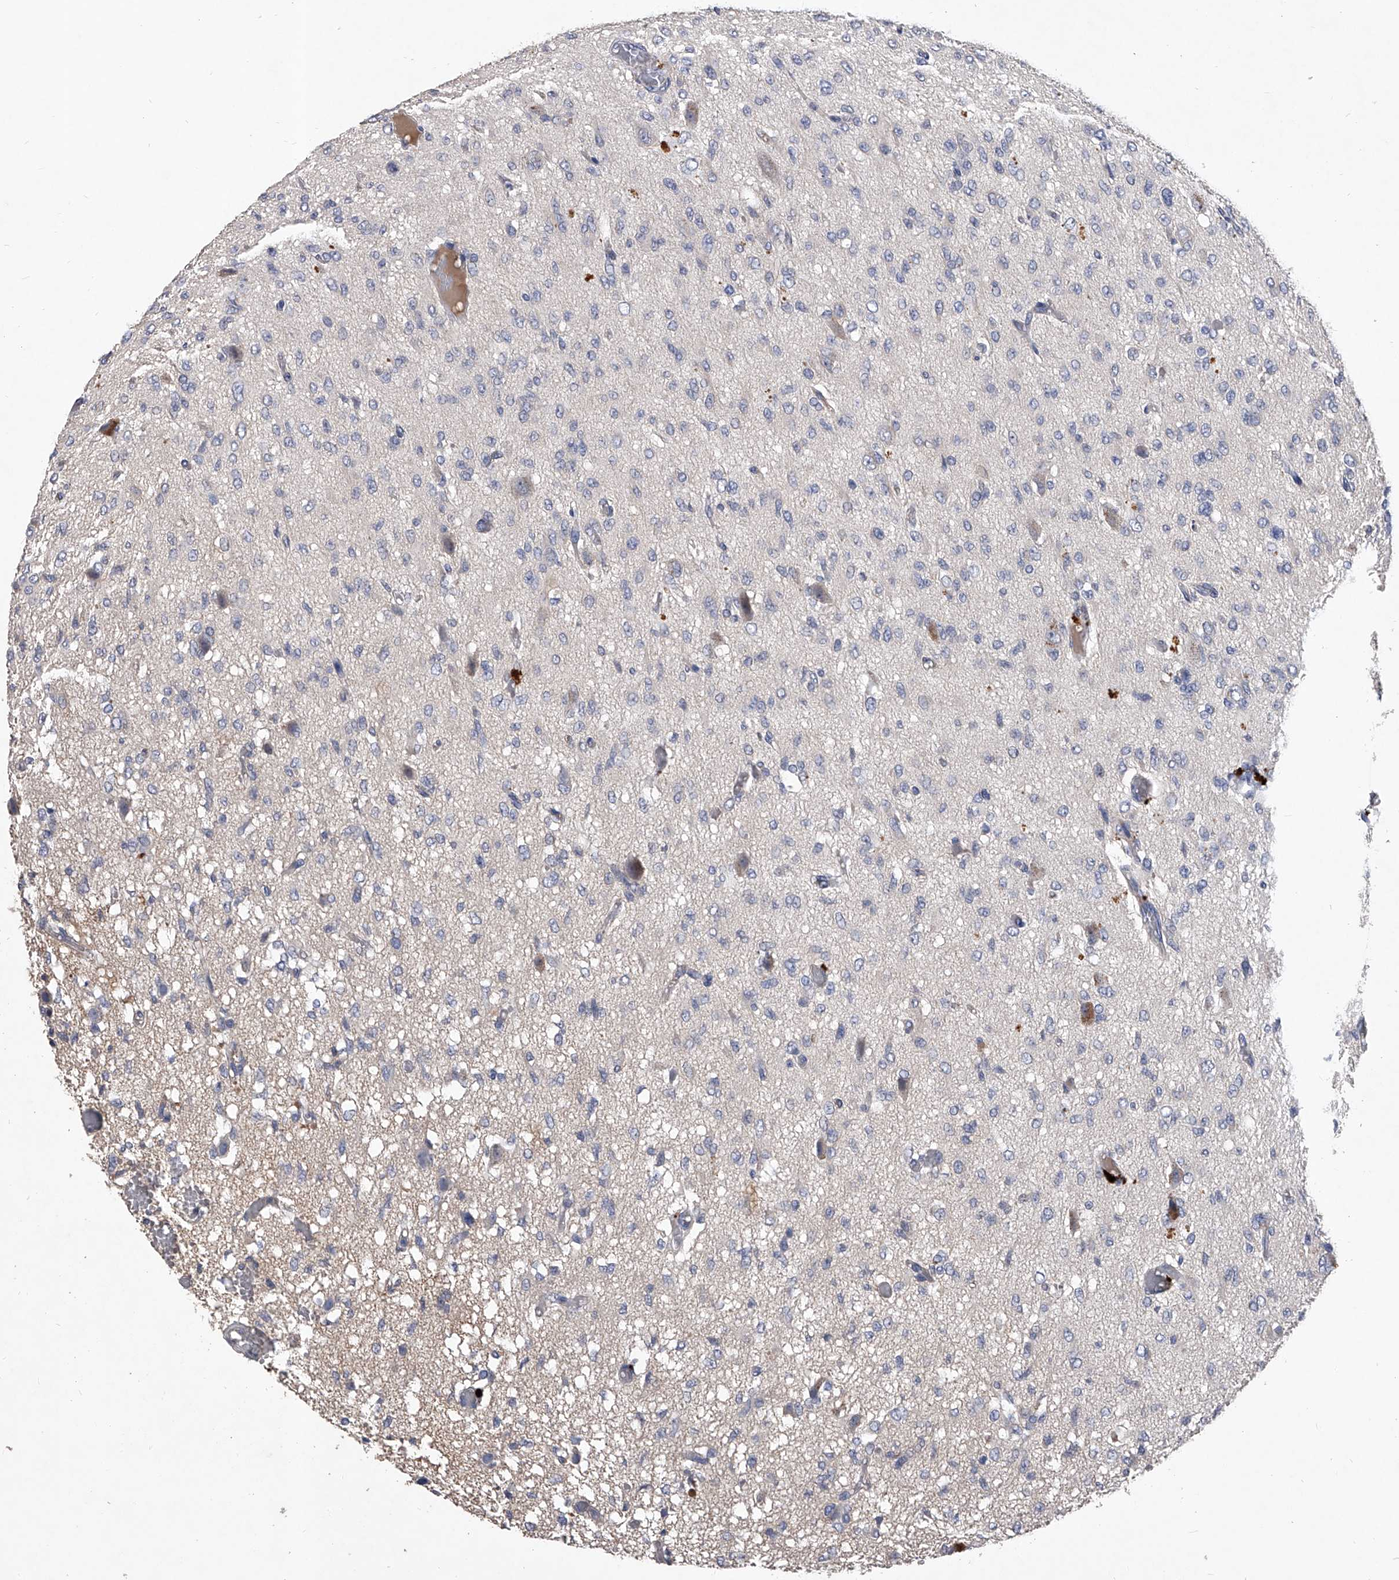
{"staining": {"intensity": "negative", "quantity": "none", "location": "none"}, "tissue": "glioma", "cell_type": "Tumor cells", "image_type": "cancer", "snomed": [{"axis": "morphology", "description": "Glioma, malignant, High grade"}, {"axis": "topography", "description": "Brain"}], "caption": "Glioma was stained to show a protein in brown. There is no significant expression in tumor cells.", "gene": "C5", "patient": {"sex": "female", "age": 59}}